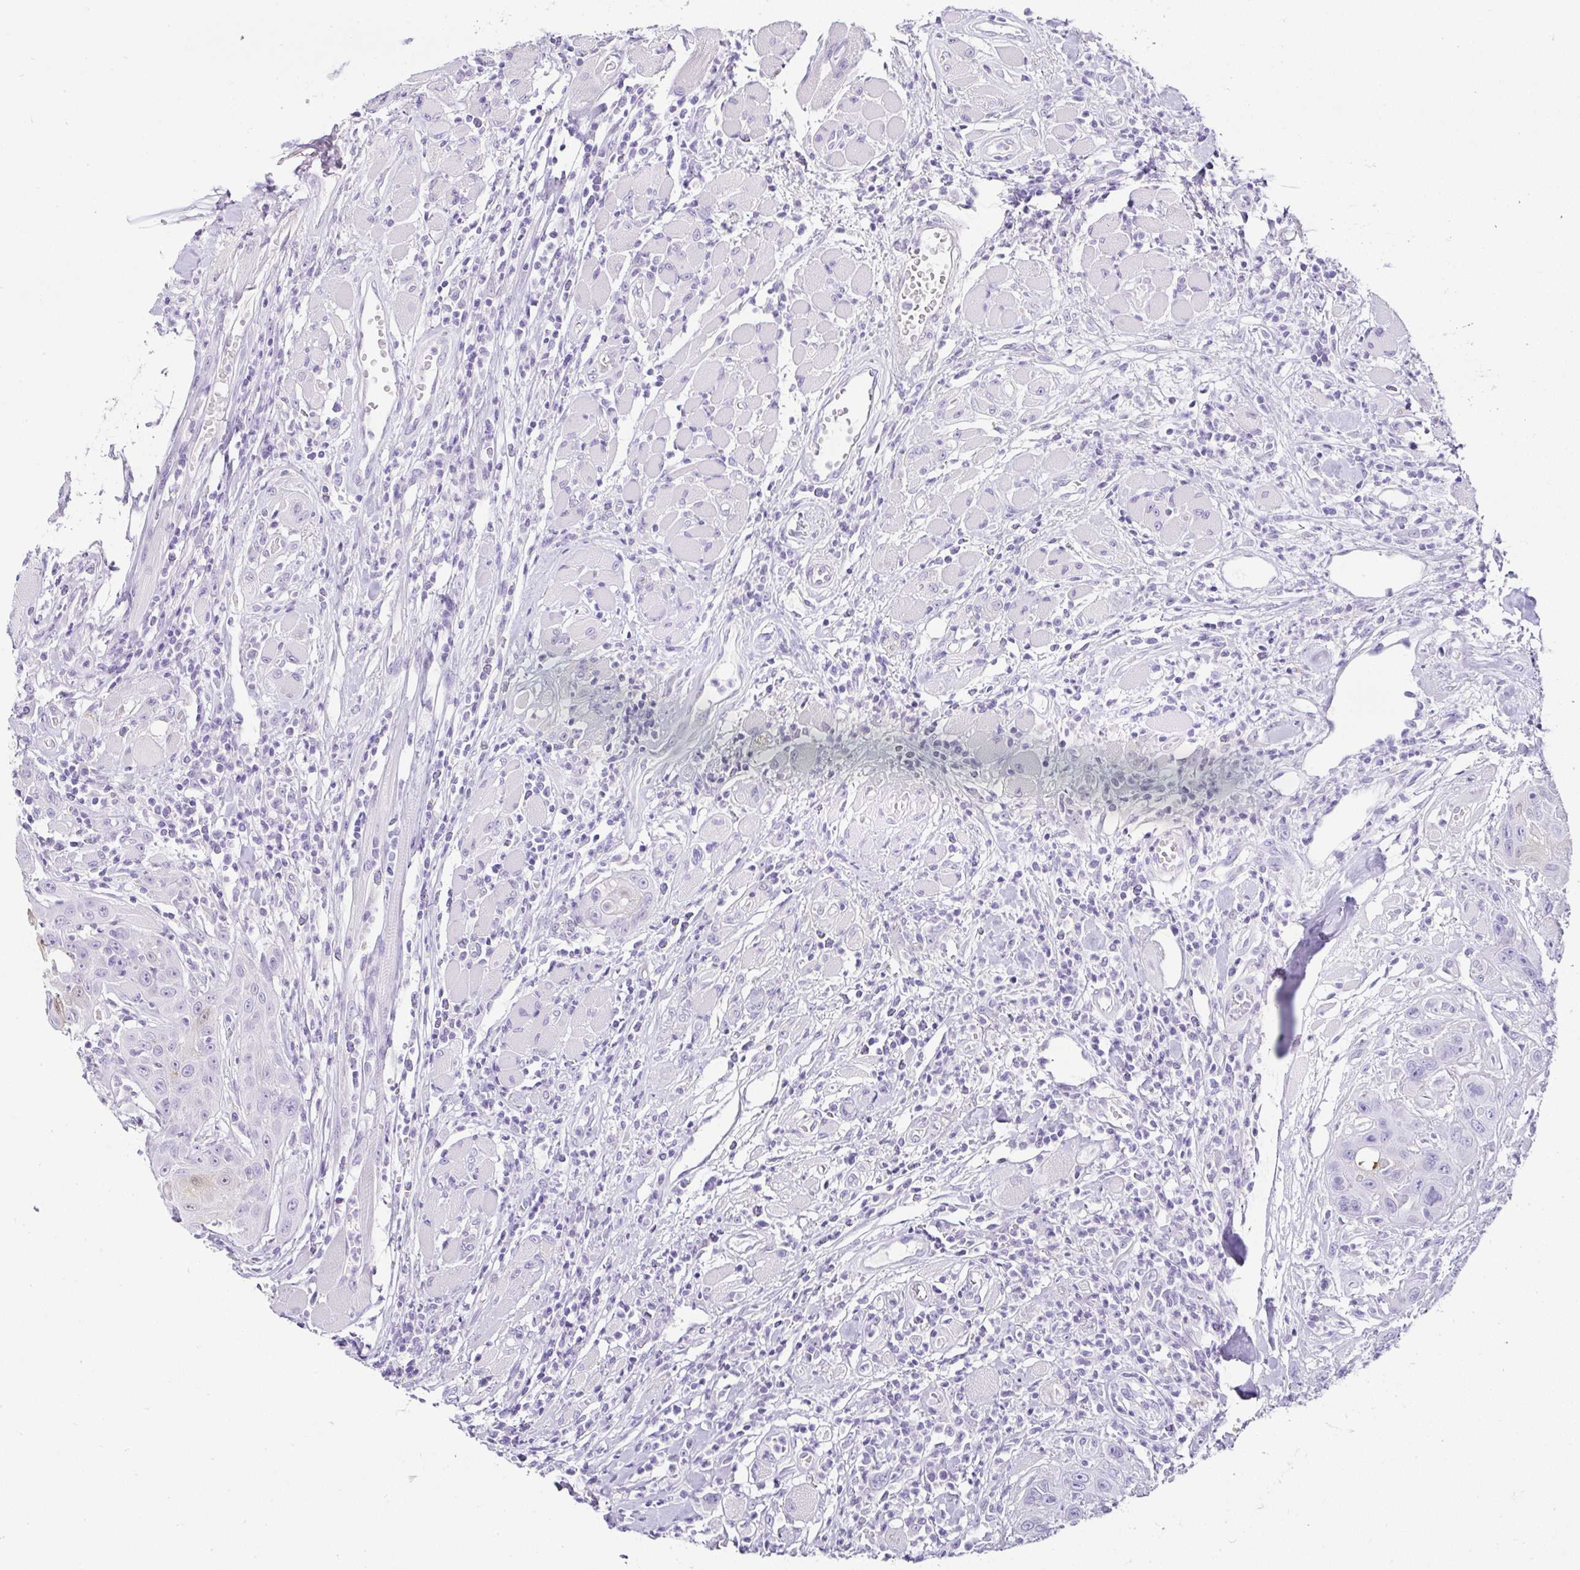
{"staining": {"intensity": "moderate", "quantity": "<25%", "location": "cytoplasmic/membranous,nuclear"}, "tissue": "head and neck cancer", "cell_type": "Tumor cells", "image_type": "cancer", "snomed": [{"axis": "morphology", "description": "Squamous cell carcinoma, NOS"}, {"axis": "topography", "description": "Head-Neck"}], "caption": "Immunohistochemical staining of human squamous cell carcinoma (head and neck) displays low levels of moderate cytoplasmic/membranous and nuclear protein positivity in about <25% of tumor cells.", "gene": "SERPINB3", "patient": {"sex": "female", "age": 59}}